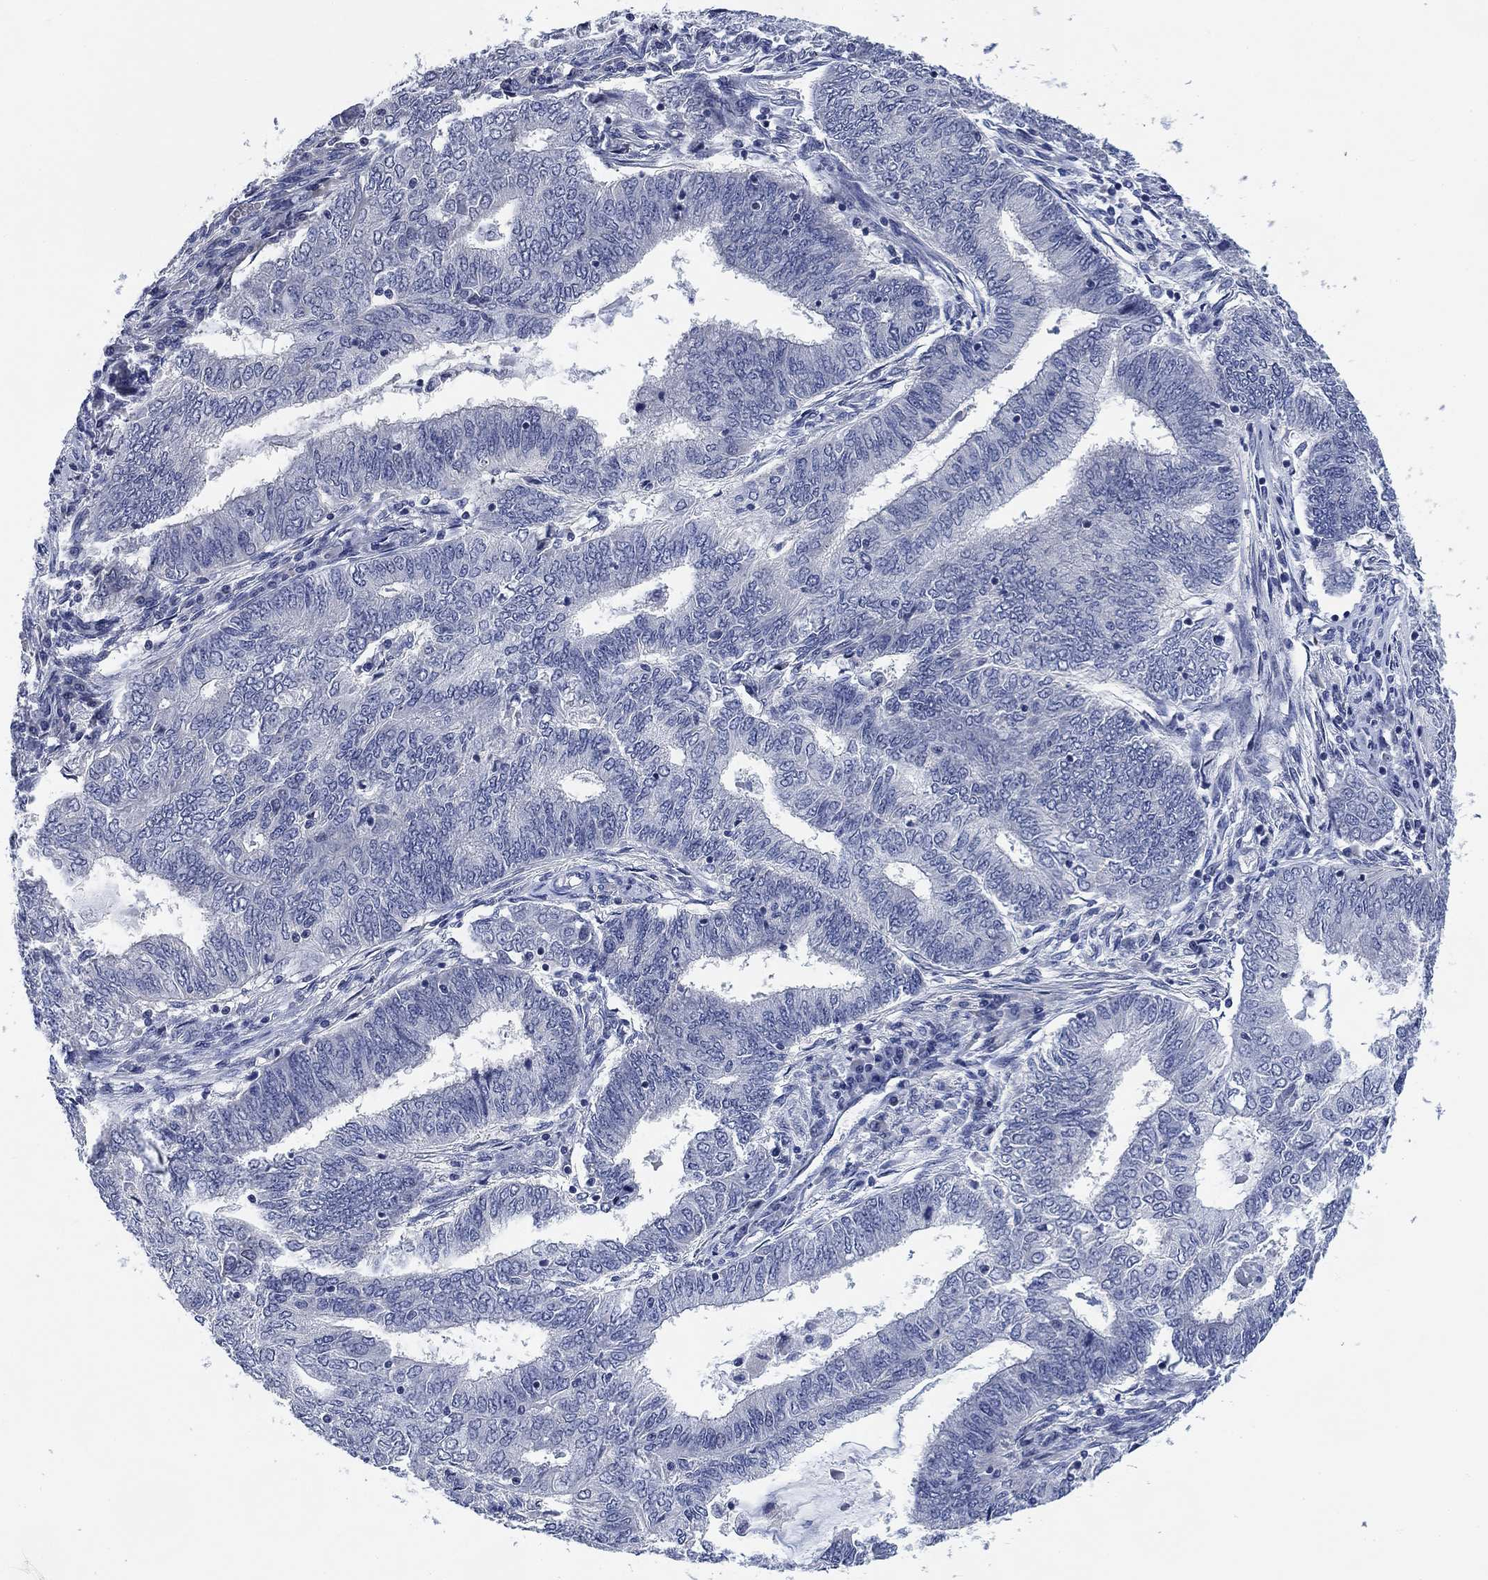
{"staining": {"intensity": "negative", "quantity": "none", "location": "none"}, "tissue": "endometrial cancer", "cell_type": "Tumor cells", "image_type": "cancer", "snomed": [{"axis": "morphology", "description": "Adenocarcinoma, NOS"}, {"axis": "topography", "description": "Endometrium"}], "caption": "Image shows no significant protein expression in tumor cells of endometrial cancer (adenocarcinoma).", "gene": "DAZL", "patient": {"sex": "female", "age": 62}}